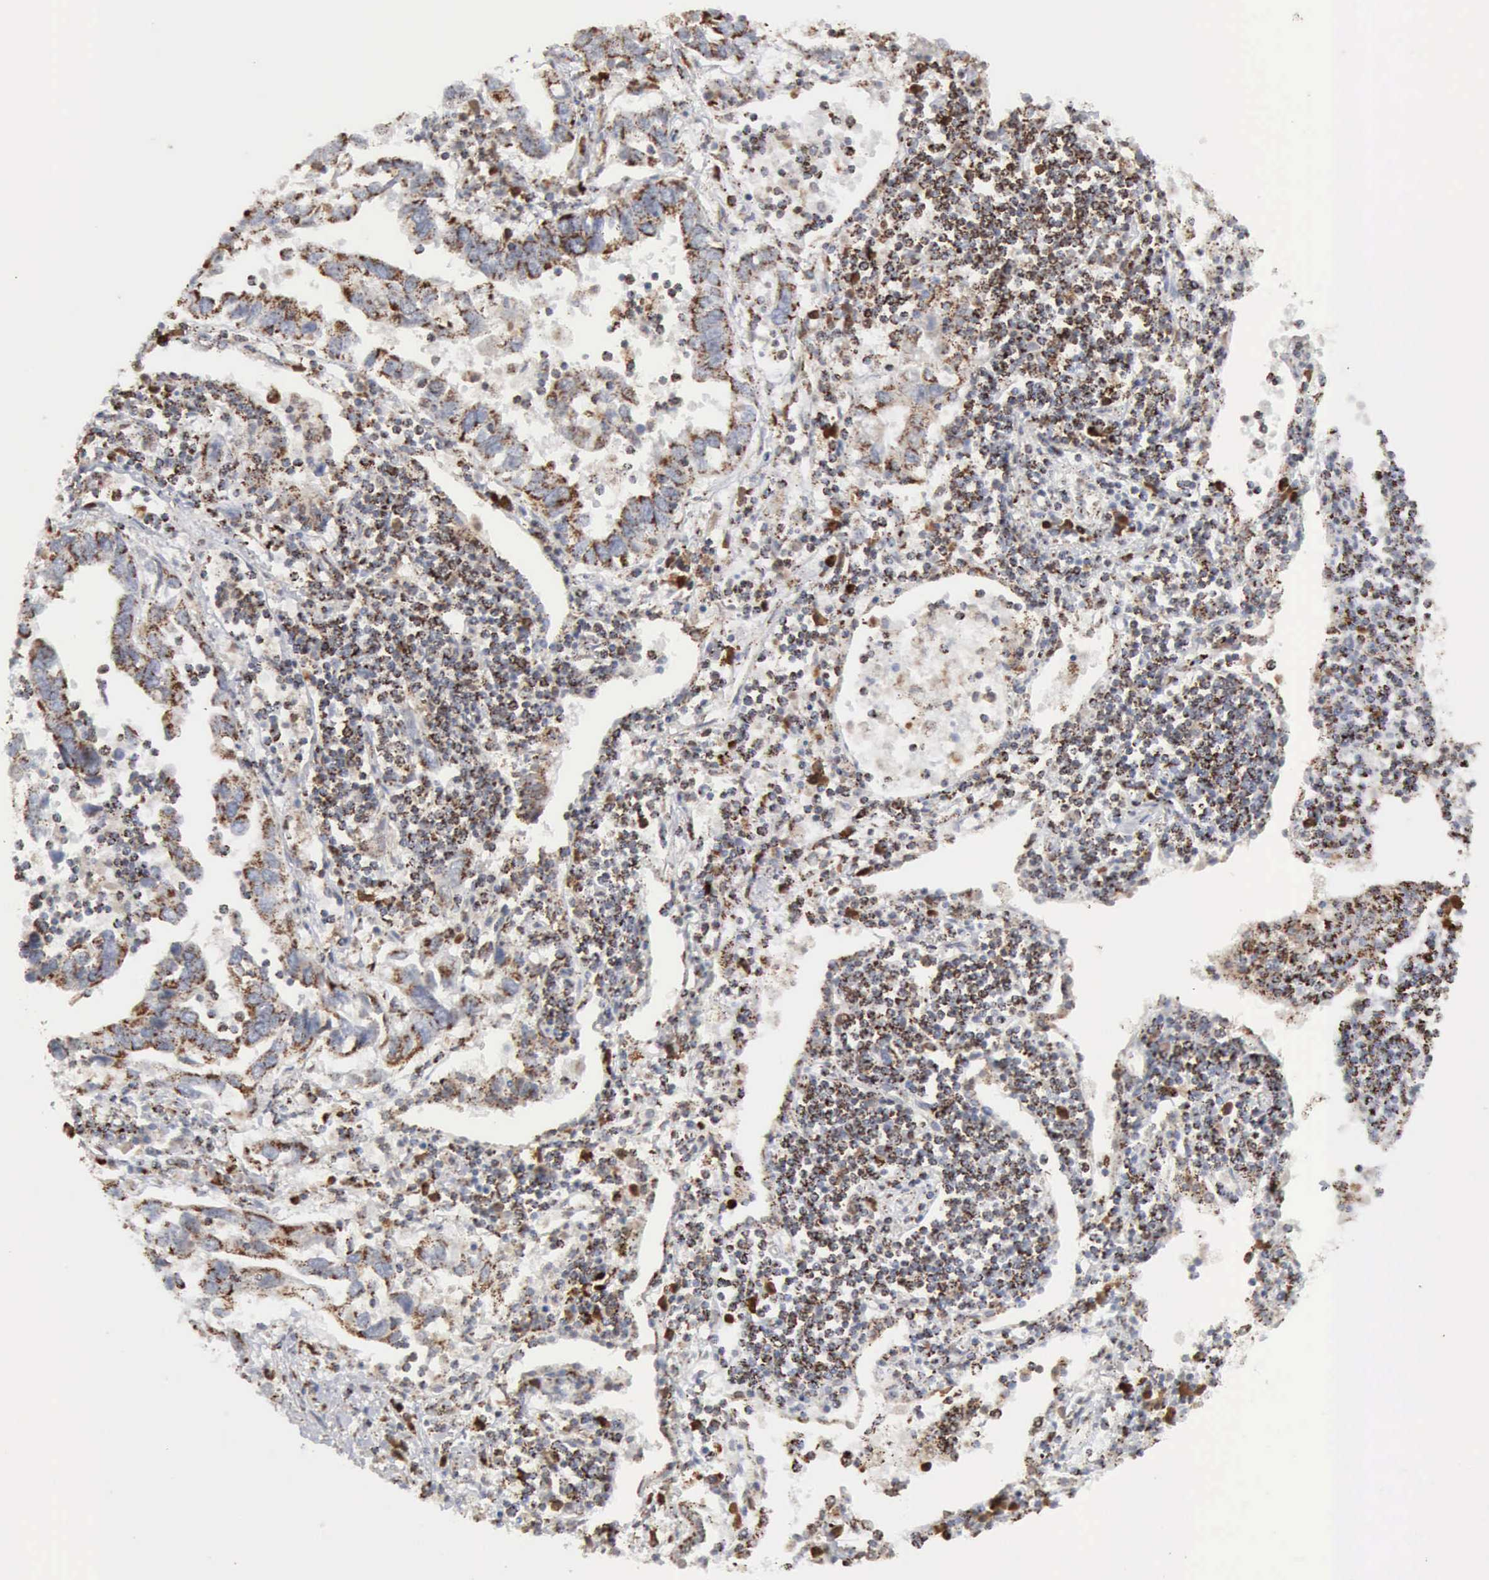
{"staining": {"intensity": "moderate", "quantity": ">75%", "location": "cytoplasmic/membranous"}, "tissue": "lung cancer", "cell_type": "Tumor cells", "image_type": "cancer", "snomed": [{"axis": "morphology", "description": "Adenocarcinoma, NOS"}, {"axis": "topography", "description": "Lung"}], "caption": "About >75% of tumor cells in human lung cancer reveal moderate cytoplasmic/membranous protein staining as visualized by brown immunohistochemical staining.", "gene": "ACO2", "patient": {"sex": "male", "age": 48}}